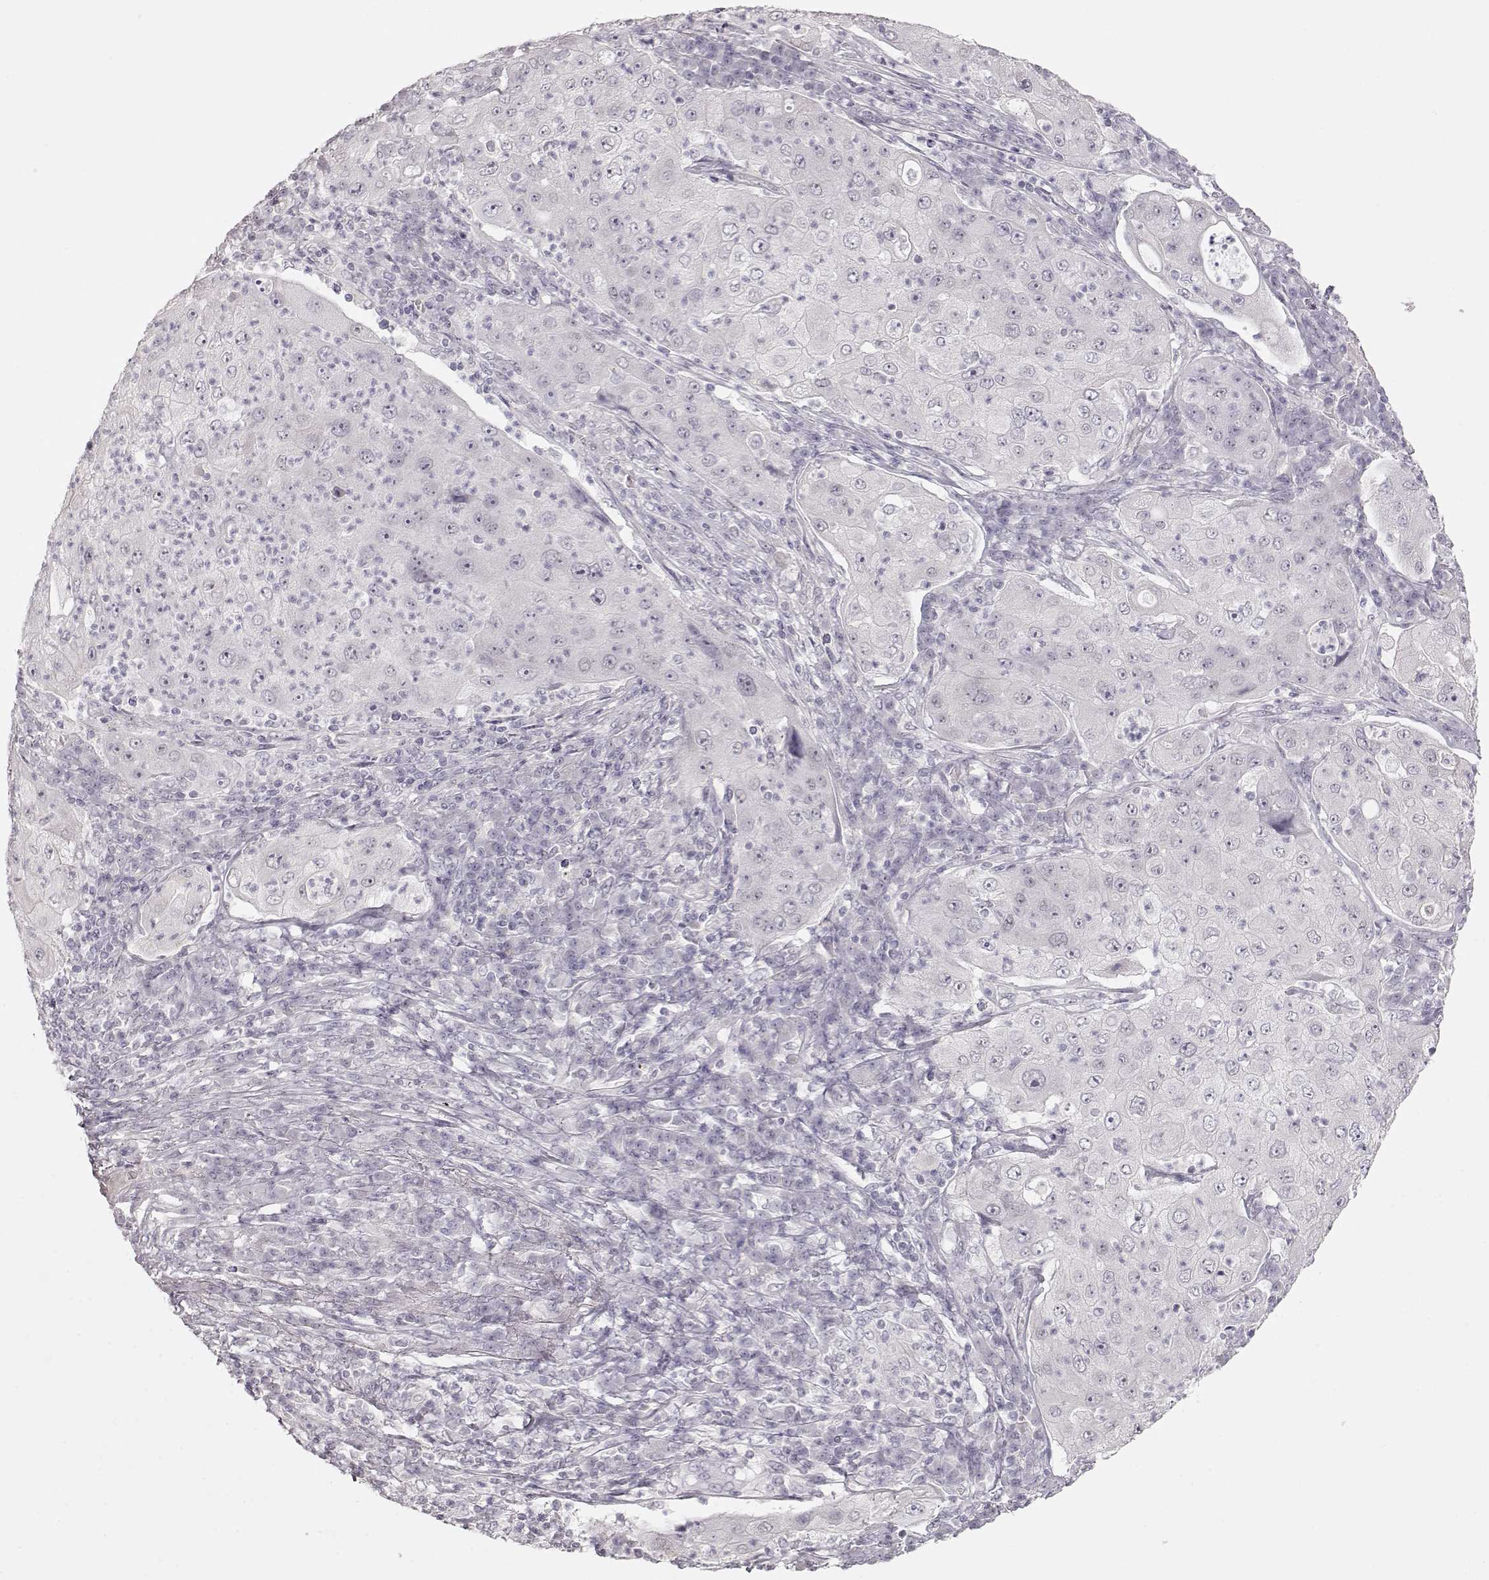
{"staining": {"intensity": "negative", "quantity": "none", "location": "none"}, "tissue": "lung cancer", "cell_type": "Tumor cells", "image_type": "cancer", "snomed": [{"axis": "morphology", "description": "Squamous cell carcinoma, NOS"}, {"axis": "topography", "description": "Lung"}], "caption": "Immunohistochemical staining of lung cancer (squamous cell carcinoma) displays no significant expression in tumor cells. Brightfield microscopy of IHC stained with DAB (brown) and hematoxylin (blue), captured at high magnification.", "gene": "FAM205A", "patient": {"sex": "female", "age": 59}}